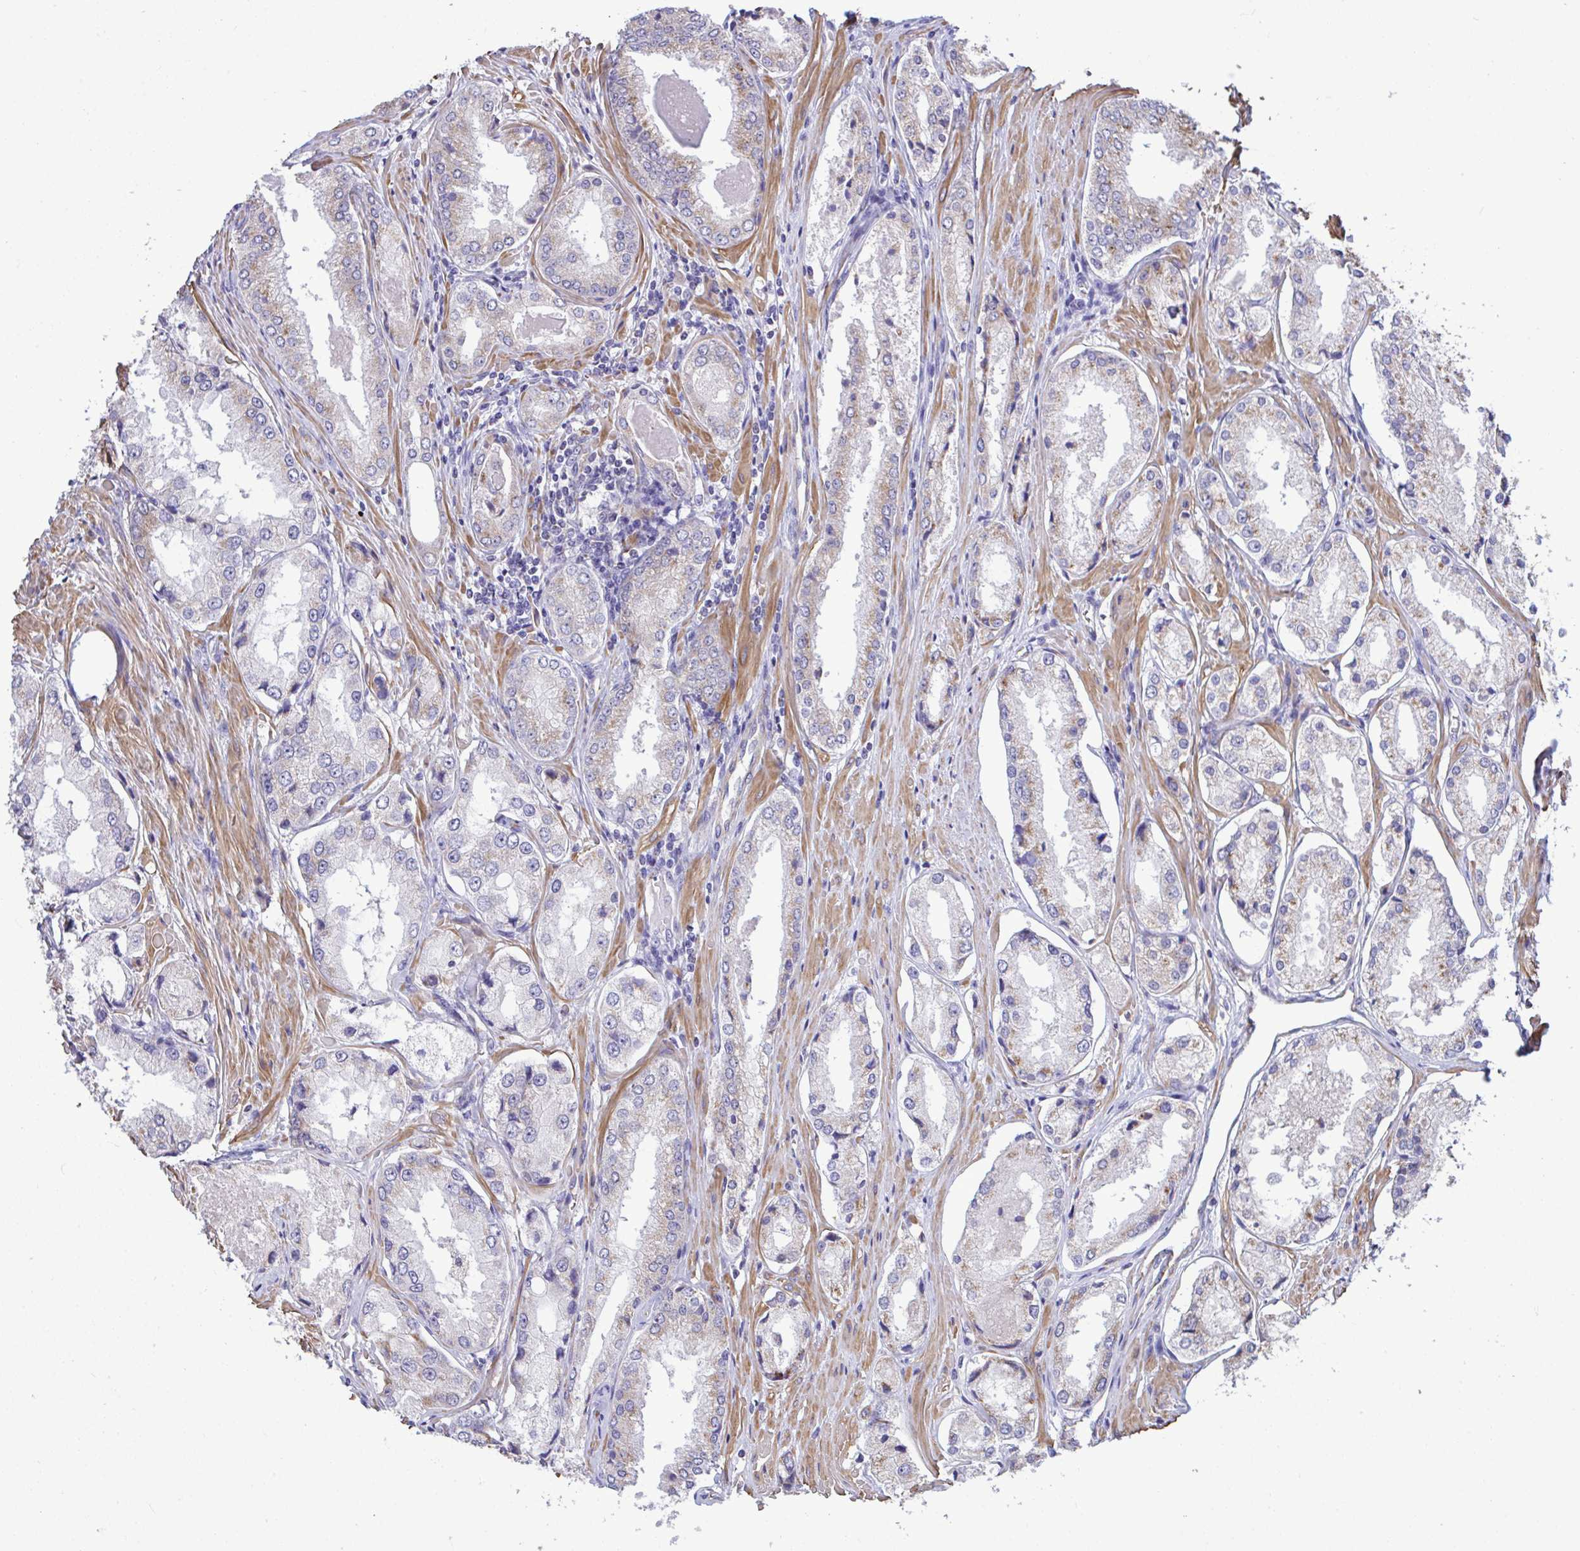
{"staining": {"intensity": "moderate", "quantity": "<25%", "location": "cytoplasmic/membranous"}, "tissue": "prostate cancer", "cell_type": "Tumor cells", "image_type": "cancer", "snomed": [{"axis": "morphology", "description": "Adenocarcinoma, Low grade"}, {"axis": "topography", "description": "Prostate"}], "caption": "DAB (3,3'-diaminobenzidine) immunohistochemical staining of human prostate low-grade adenocarcinoma reveals moderate cytoplasmic/membranous protein expression in about <25% of tumor cells.", "gene": "SARS2", "patient": {"sex": "male", "age": 68}}